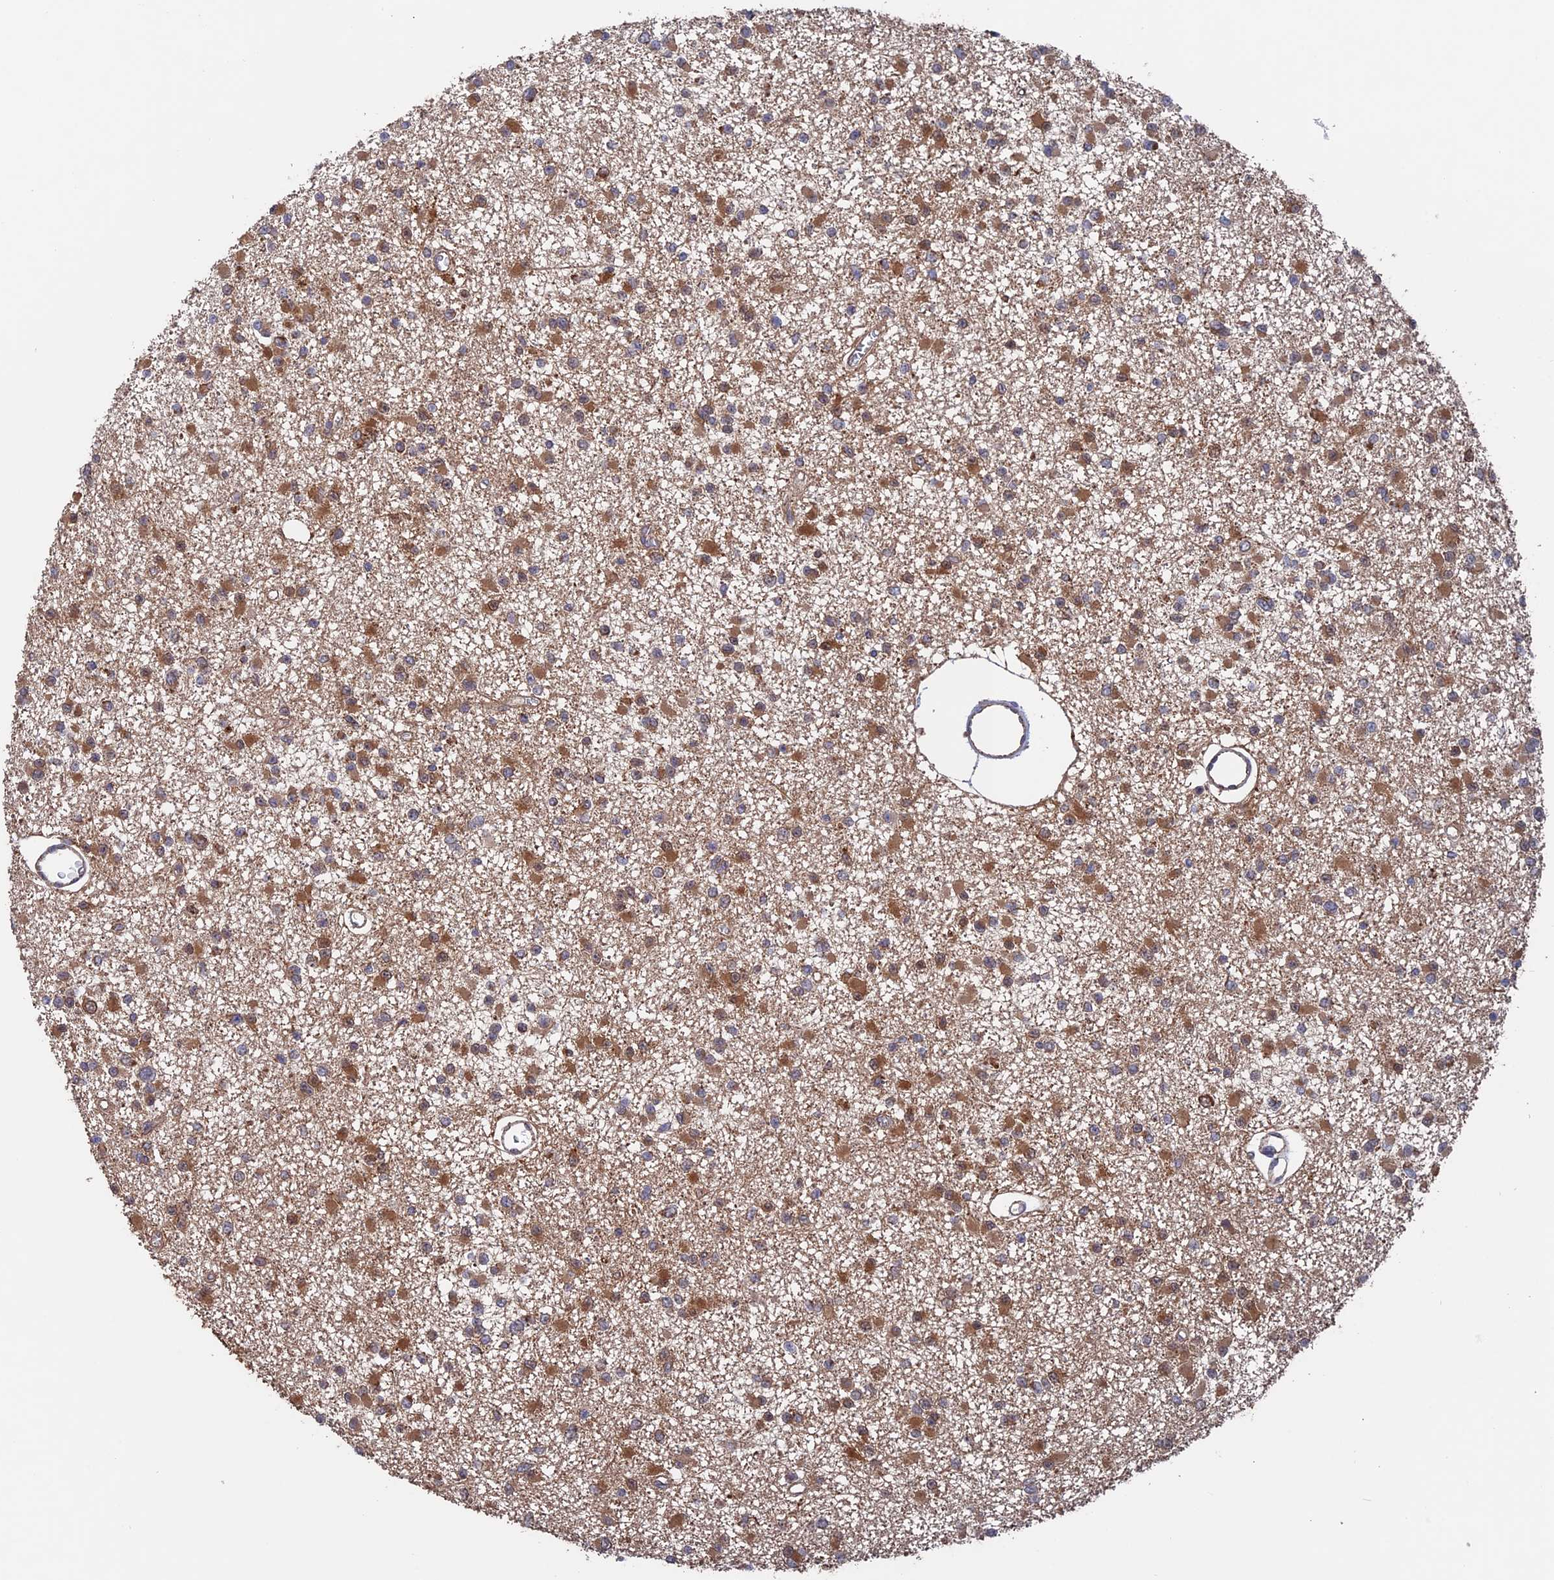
{"staining": {"intensity": "moderate", "quantity": ">75%", "location": "cytoplasmic/membranous"}, "tissue": "glioma", "cell_type": "Tumor cells", "image_type": "cancer", "snomed": [{"axis": "morphology", "description": "Glioma, malignant, Low grade"}, {"axis": "topography", "description": "Brain"}], "caption": "Protein staining shows moderate cytoplasmic/membranous positivity in approximately >75% of tumor cells in low-grade glioma (malignant). Nuclei are stained in blue.", "gene": "DTYMK", "patient": {"sex": "female", "age": 22}}